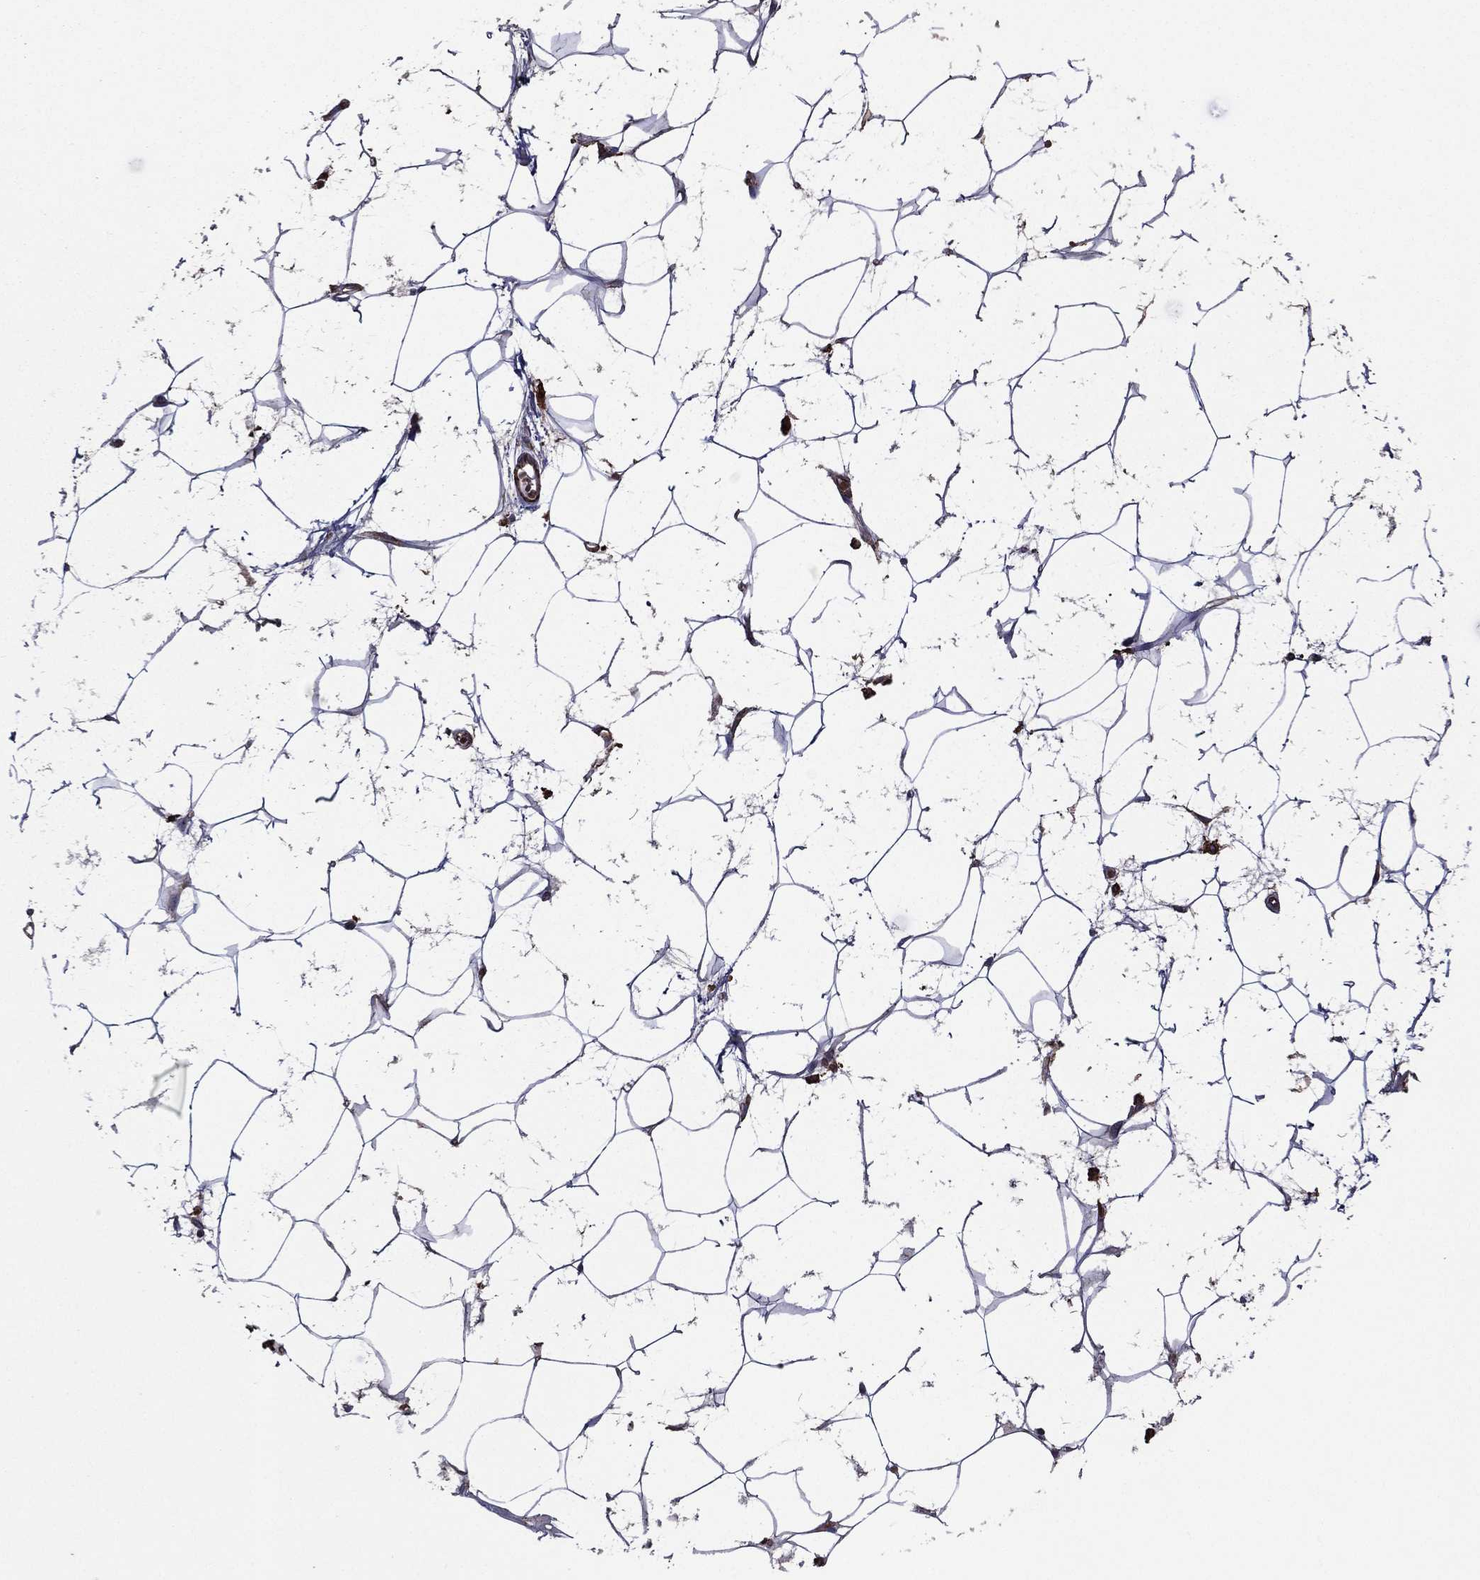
{"staining": {"intensity": "negative", "quantity": "none", "location": "none"}, "tissue": "adipose tissue", "cell_type": "Adipocytes", "image_type": "normal", "snomed": [{"axis": "morphology", "description": "Normal tissue, NOS"}, {"axis": "topography", "description": "Breast"}], "caption": "This histopathology image is of normal adipose tissue stained with immunohistochemistry to label a protein in brown with the nuclei are counter-stained blue. There is no staining in adipocytes.", "gene": "PLPP3", "patient": {"sex": "female", "age": 49}}